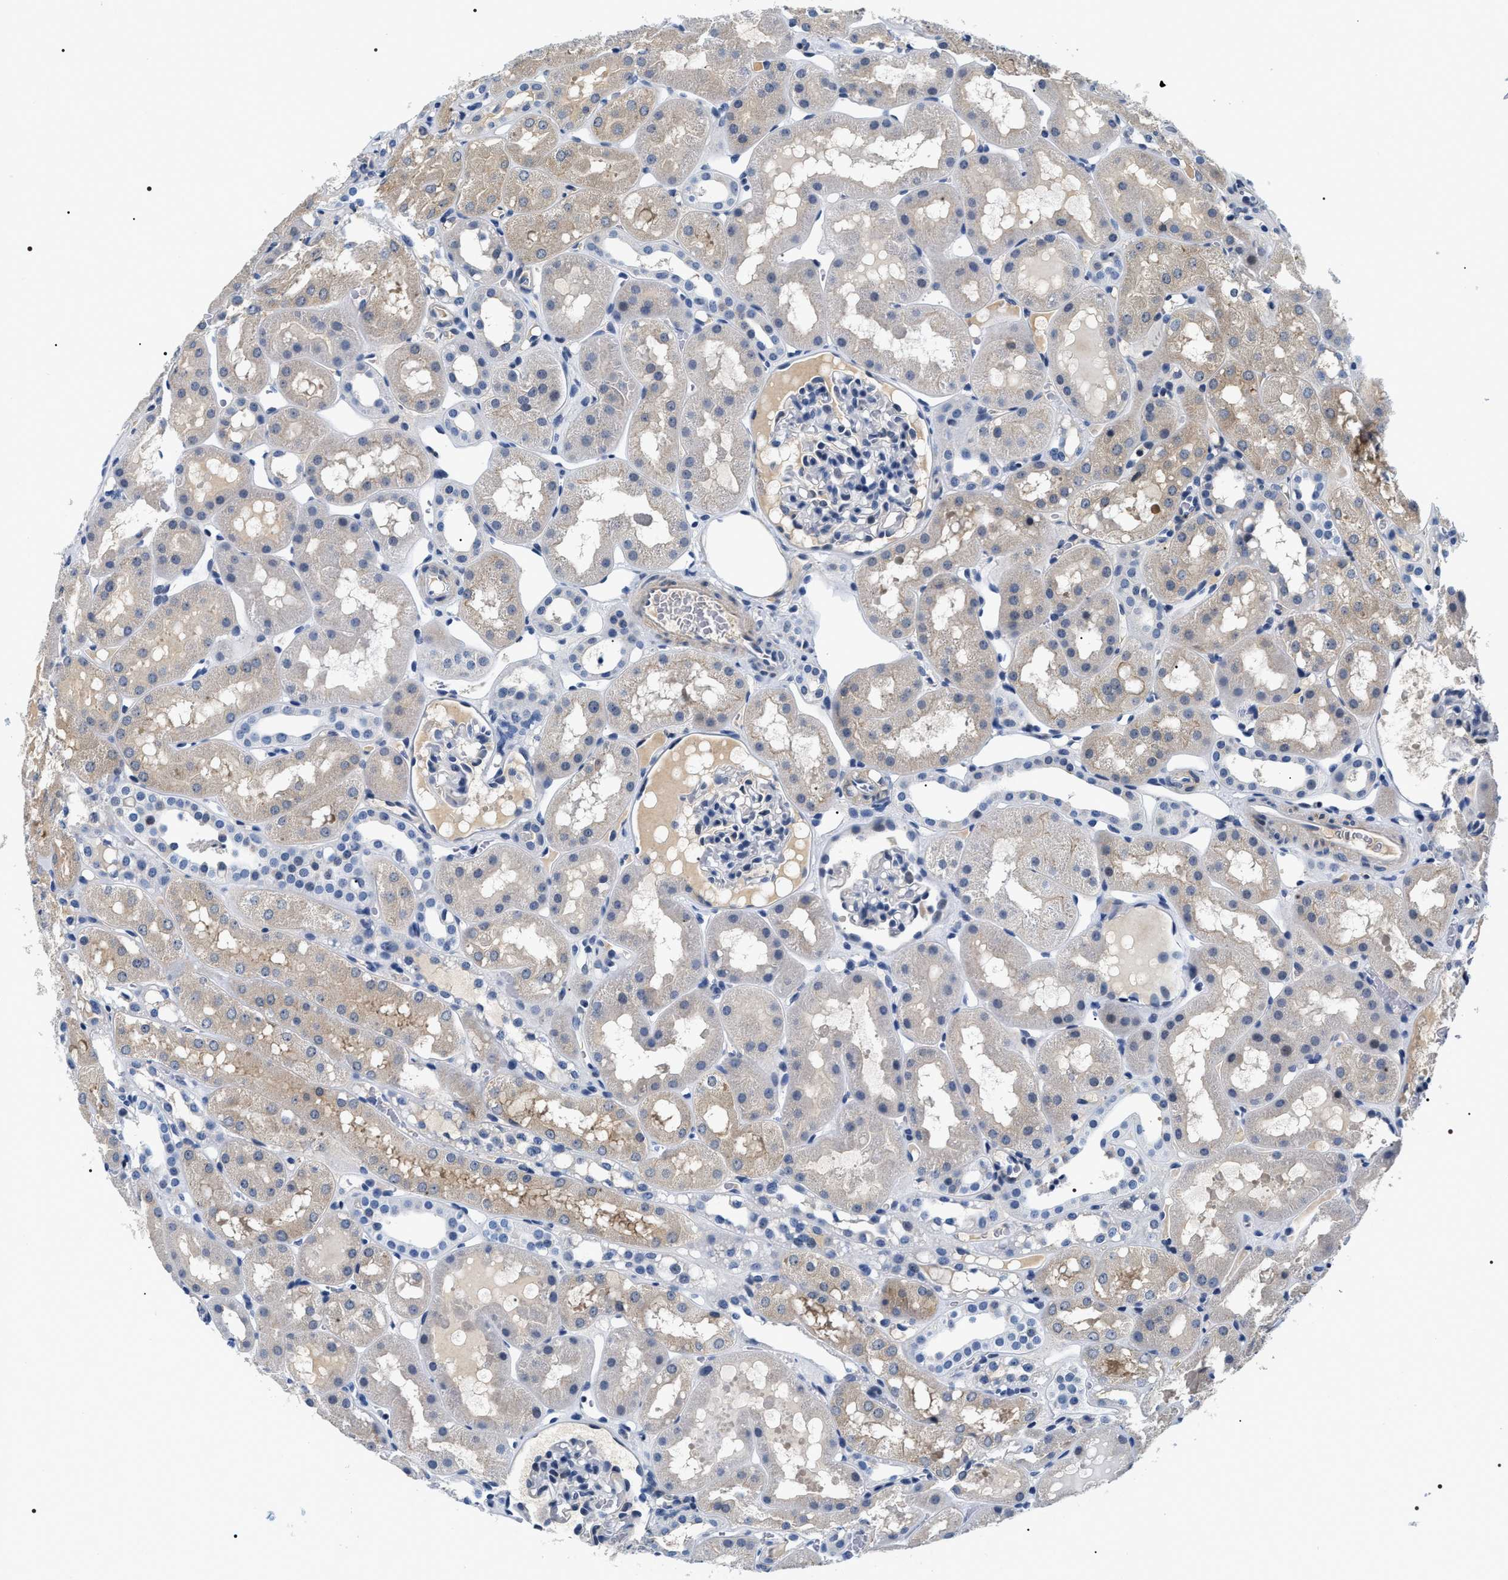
{"staining": {"intensity": "negative", "quantity": "none", "location": "none"}, "tissue": "kidney", "cell_type": "Cells in glomeruli", "image_type": "normal", "snomed": [{"axis": "morphology", "description": "Normal tissue, NOS"}, {"axis": "topography", "description": "Kidney"}, {"axis": "topography", "description": "Urinary bladder"}], "caption": "This is an immunohistochemistry (IHC) histopathology image of benign kidney. There is no positivity in cells in glomeruli.", "gene": "BAG2", "patient": {"sex": "male", "age": 16}}